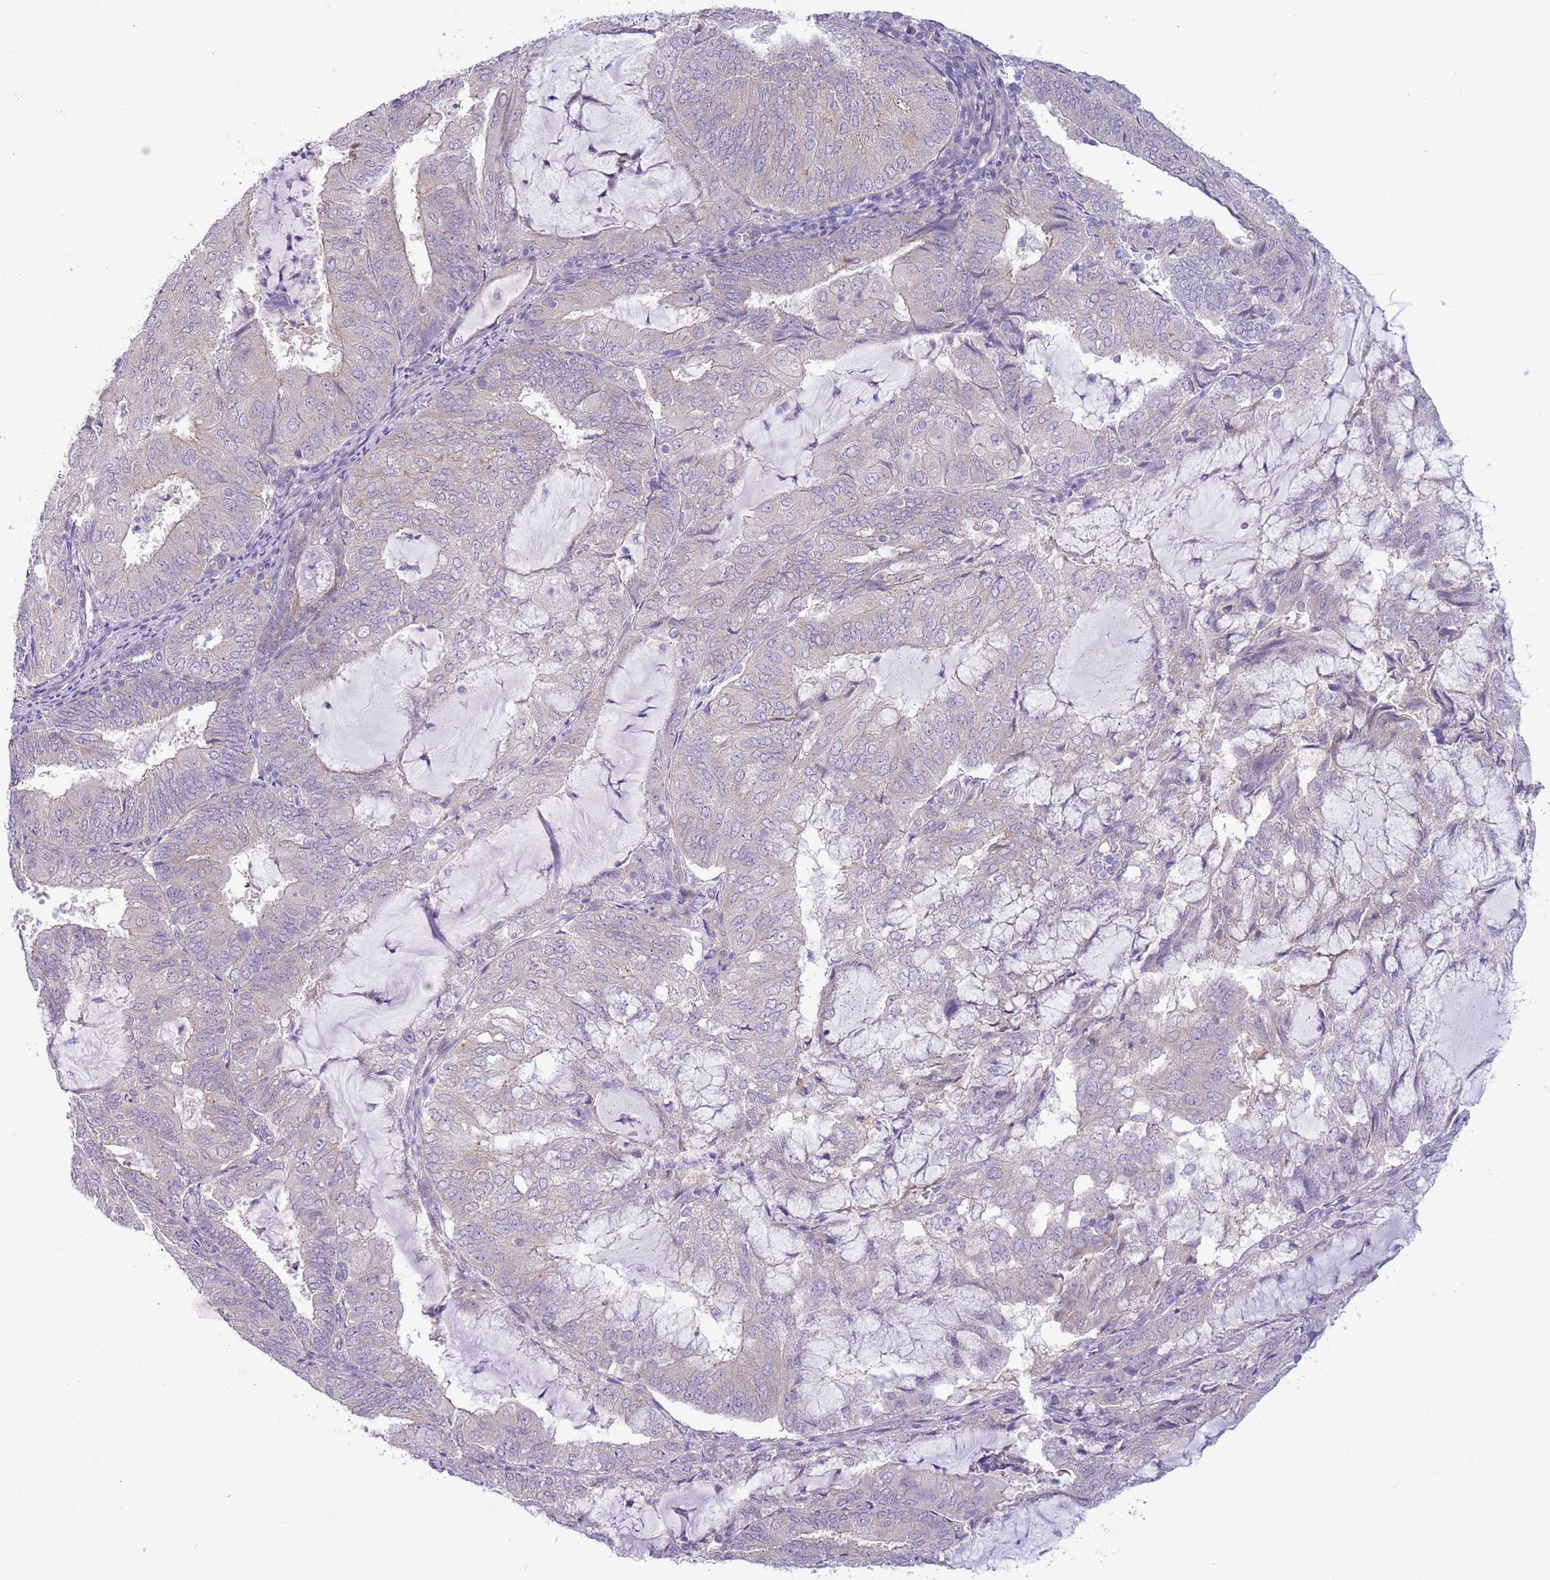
{"staining": {"intensity": "negative", "quantity": "none", "location": "none"}, "tissue": "endometrial cancer", "cell_type": "Tumor cells", "image_type": "cancer", "snomed": [{"axis": "morphology", "description": "Adenocarcinoma, NOS"}, {"axis": "topography", "description": "Endometrium"}], "caption": "An image of human adenocarcinoma (endometrial) is negative for staining in tumor cells.", "gene": "PARP8", "patient": {"sex": "female", "age": 81}}